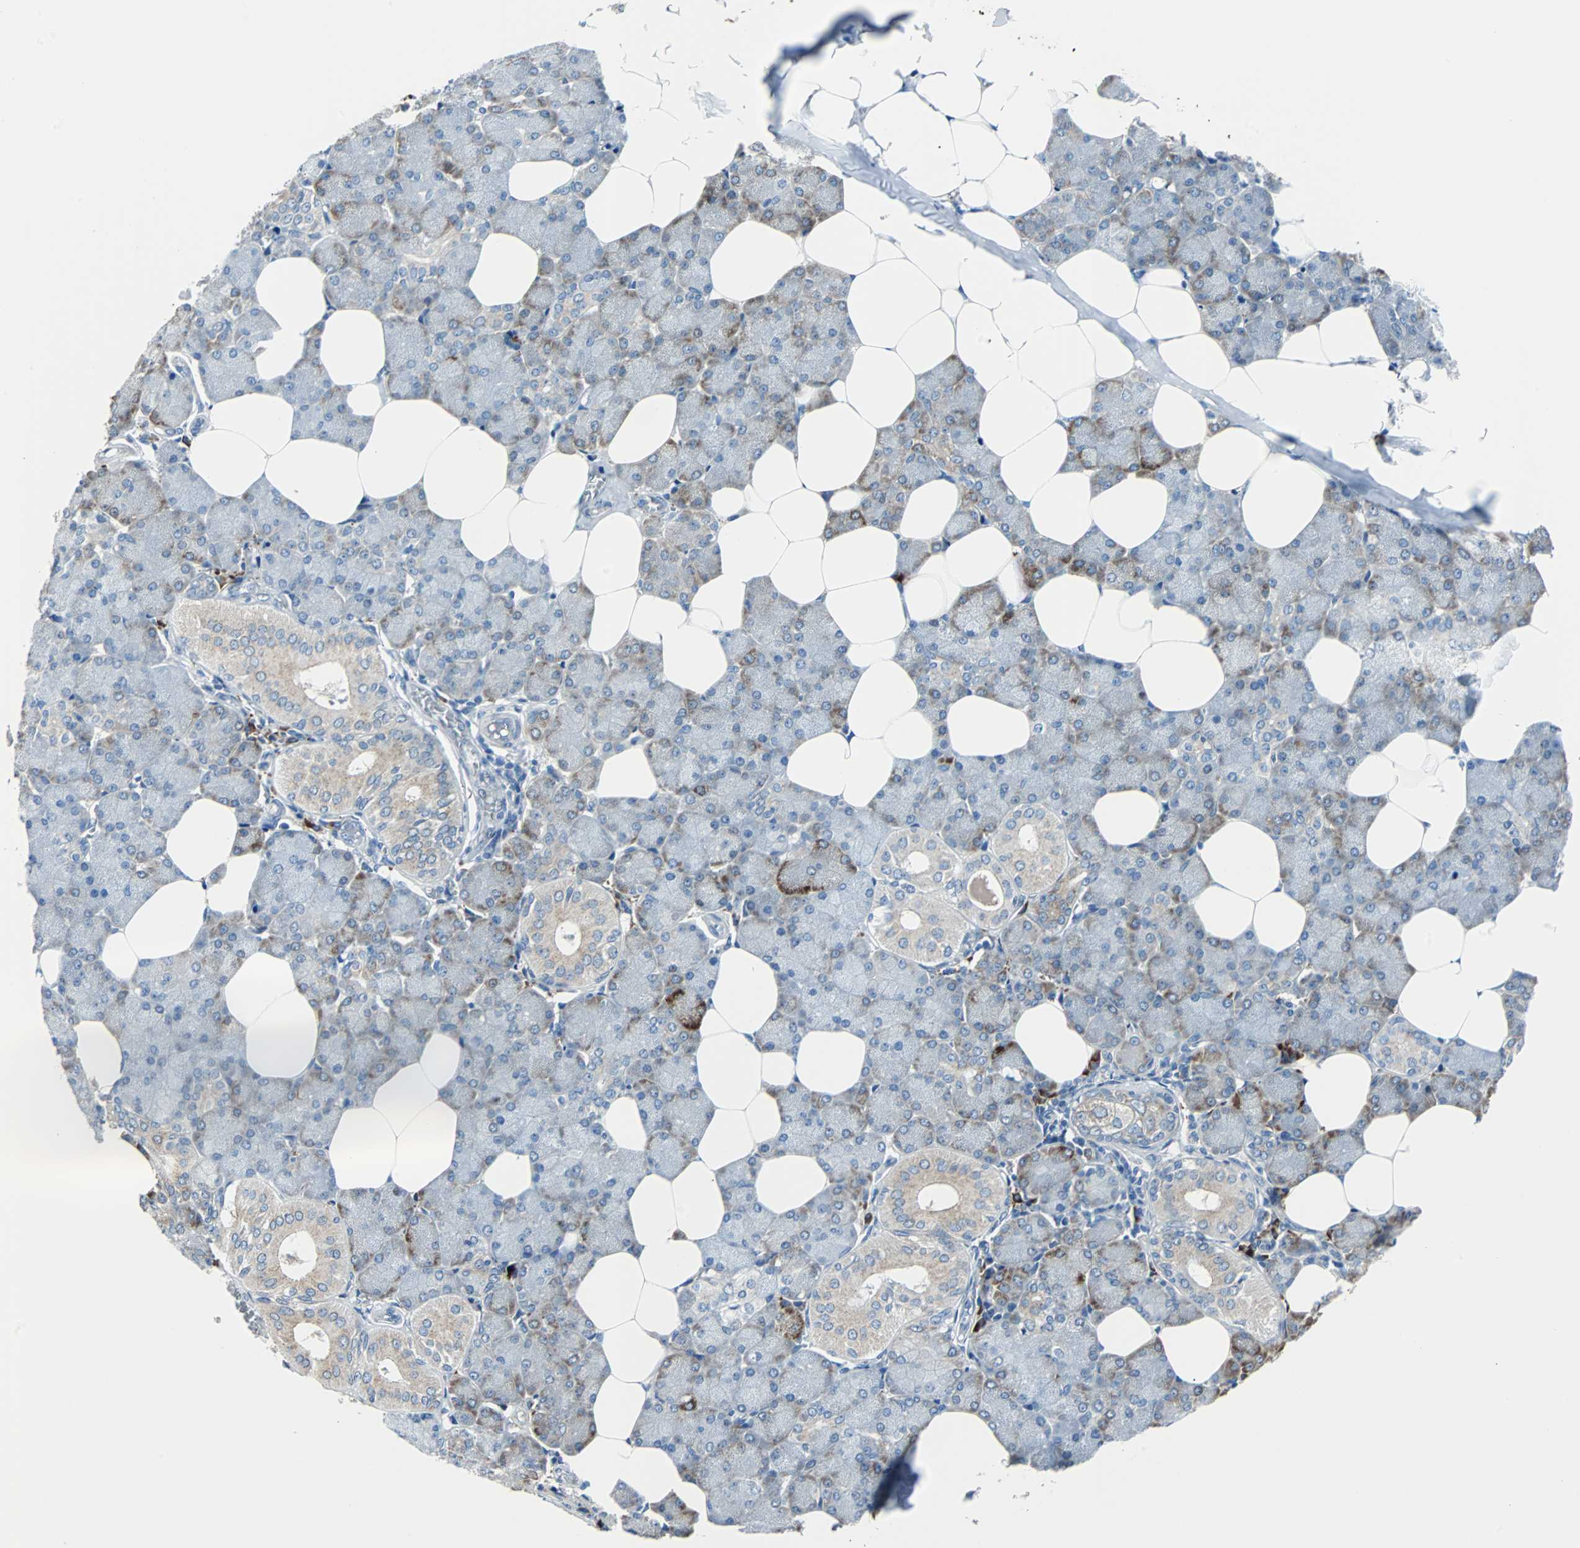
{"staining": {"intensity": "moderate", "quantity": "25%-75%", "location": "cytoplasmic/membranous"}, "tissue": "salivary gland", "cell_type": "Glandular cells", "image_type": "normal", "snomed": [{"axis": "morphology", "description": "Normal tissue, NOS"}, {"axis": "morphology", "description": "Adenoma, NOS"}, {"axis": "topography", "description": "Salivary gland"}], "caption": "Immunohistochemical staining of unremarkable salivary gland shows medium levels of moderate cytoplasmic/membranous staining in about 25%-75% of glandular cells. The staining is performed using DAB brown chromogen to label protein expression. The nuclei are counter-stained blue using hematoxylin.", "gene": "PDIA4", "patient": {"sex": "female", "age": 32}}